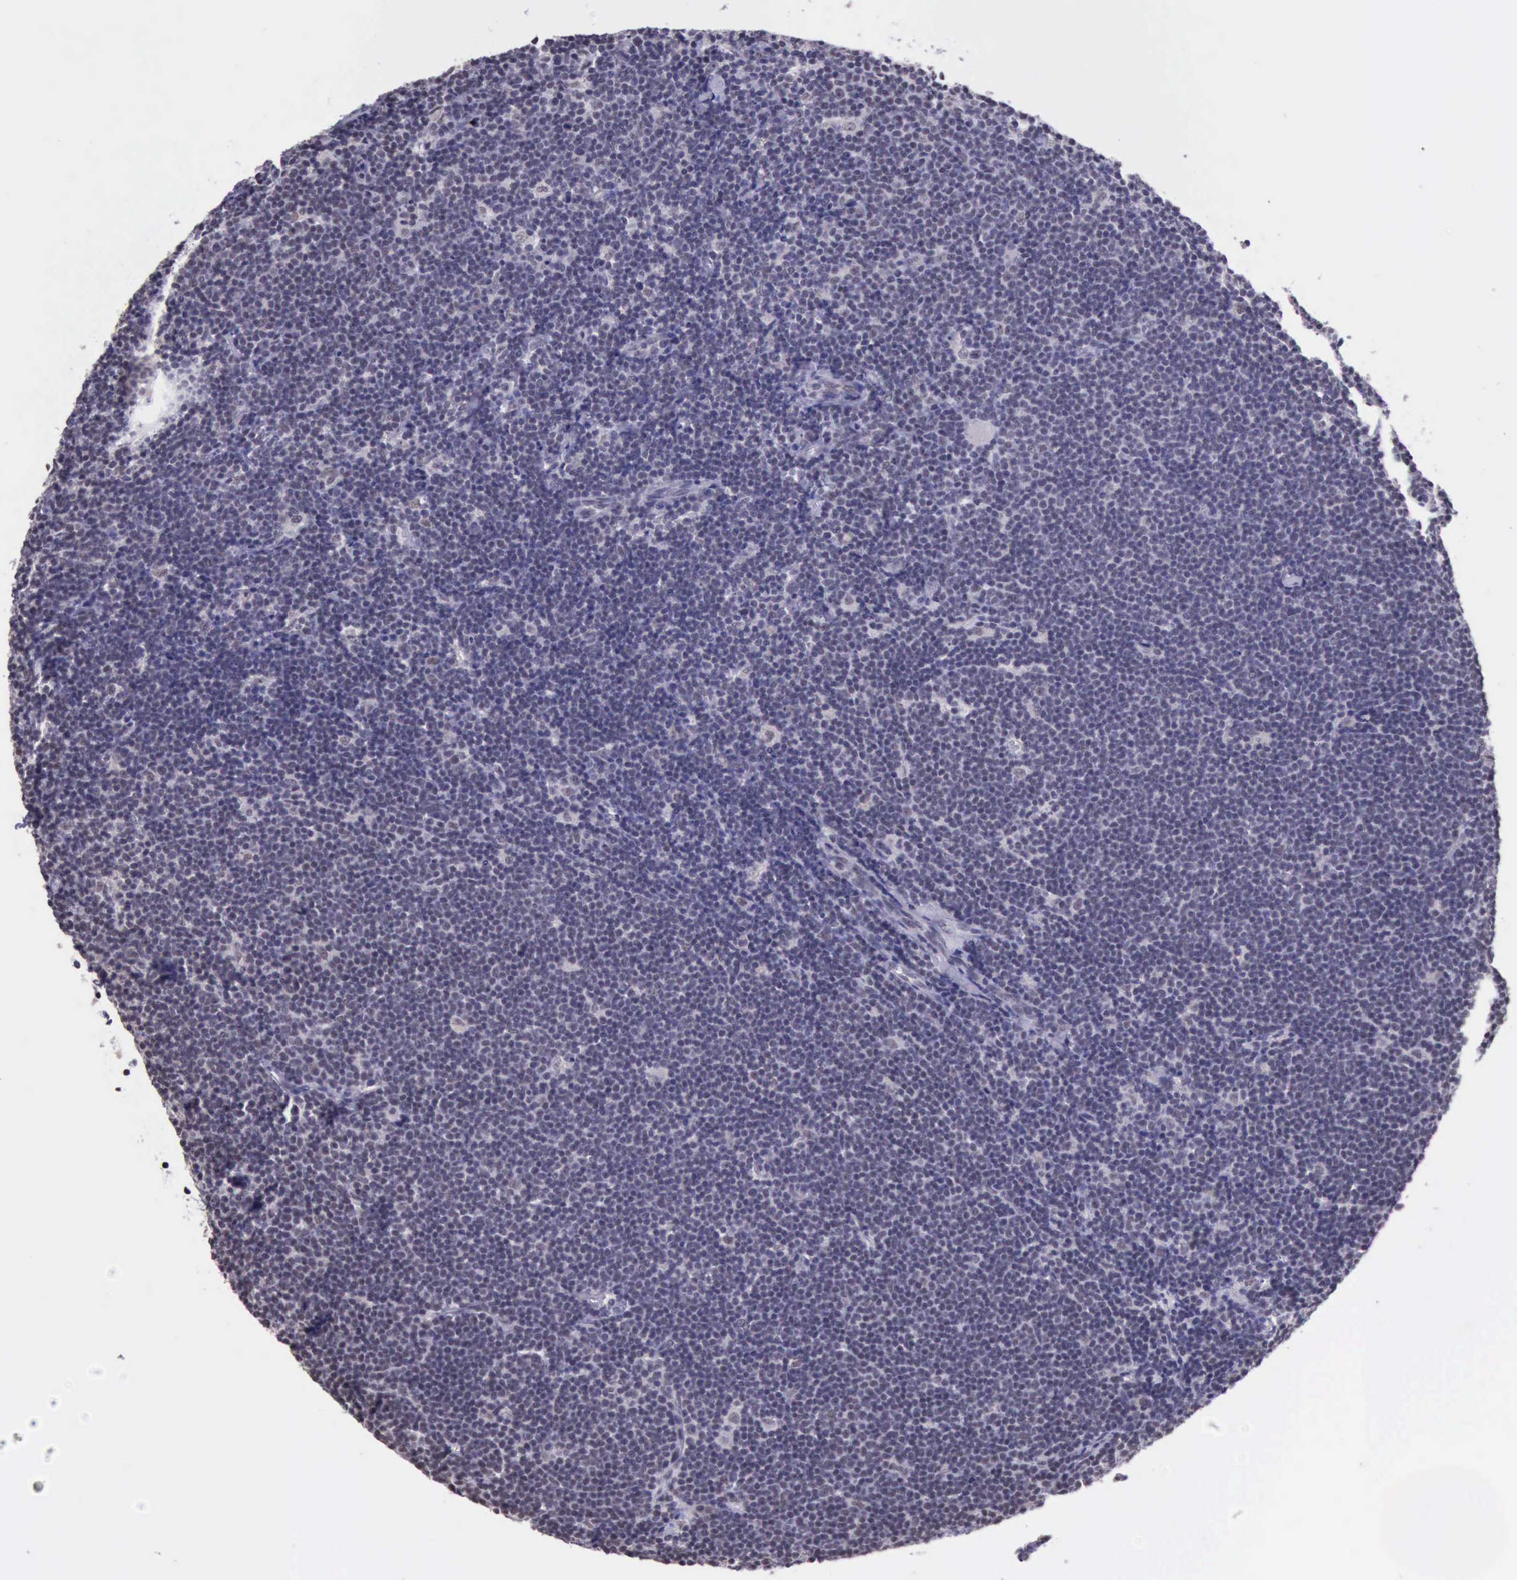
{"staining": {"intensity": "weak", "quantity": ">75%", "location": "nuclear"}, "tissue": "lymphoma", "cell_type": "Tumor cells", "image_type": "cancer", "snomed": [{"axis": "morphology", "description": "Malignant lymphoma, non-Hodgkin's type, Low grade"}, {"axis": "topography", "description": "Lymph node"}], "caption": "IHC (DAB) staining of human lymphoma shows weak nuclear protein expression in about >75% of tumor cells.", "gene": "PRPF39", "patient": {"sex": "male", "age": 65}}